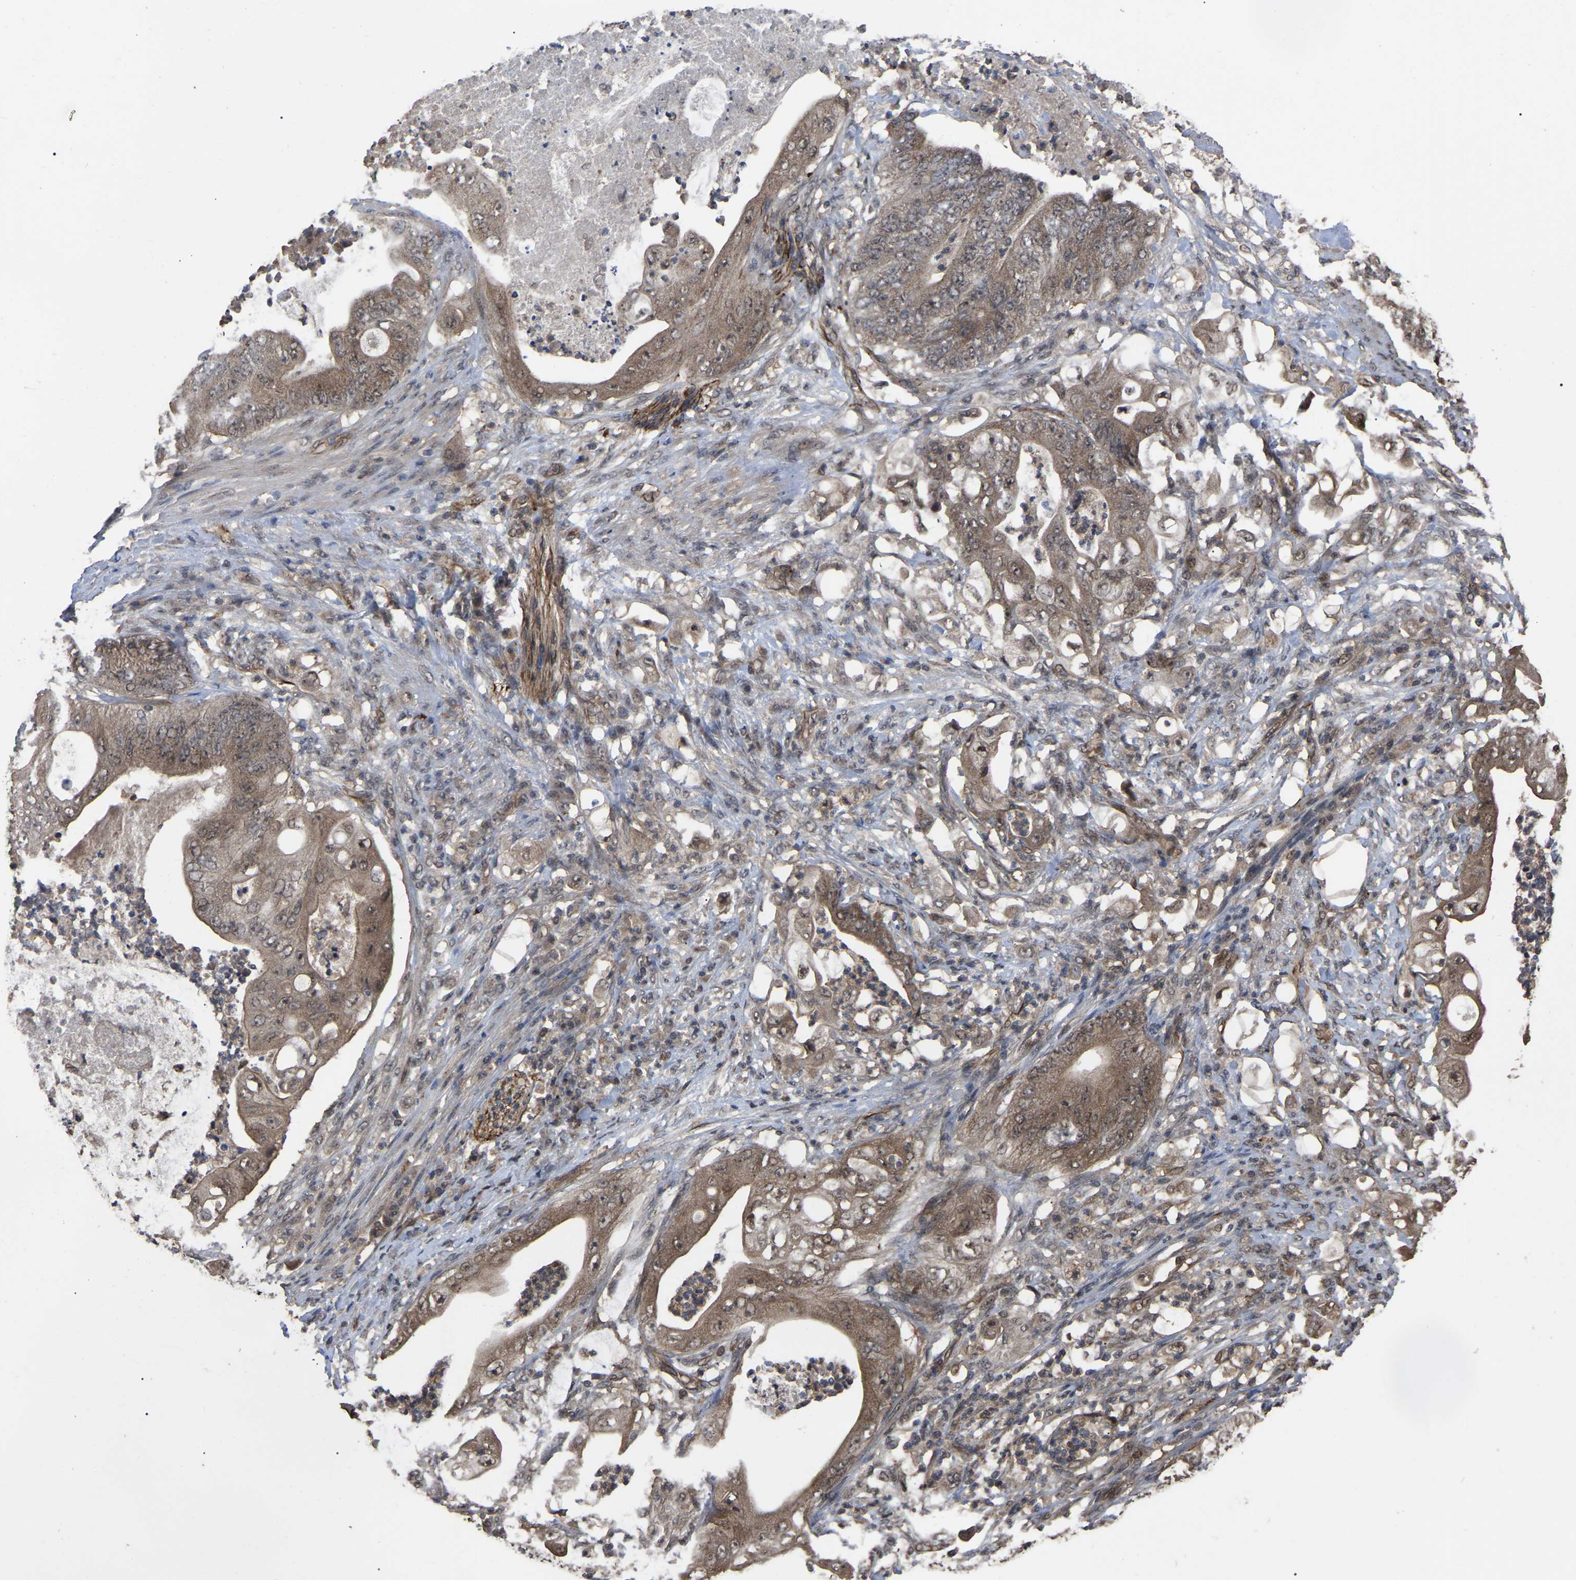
{"staining": {"intensity": "moderate", "quantity": ">75%", "location": "cytoplasmic/membranous"}, "tissue": "stomach cancer", "cell_type": "Tumor cells", "image_type": "cancer", "snomed": [{"axis": "morphology", "description": "Adenocarcinoma, NOS"}, {"axis": "topography", "description": "Stomach"}], "caption": "An immunohistochemistry micrograph of tumor tissue is shown. Protein staining in brown shows moderate cytoplasmic/membranous positivity in stomach cancer (adenocarcinoma) within tumor cells. (DAB = brown stain, brightfield microscopy at high magnification).", "gene": "FAM161B", "patient": {"sex": "female", "age": 73}}